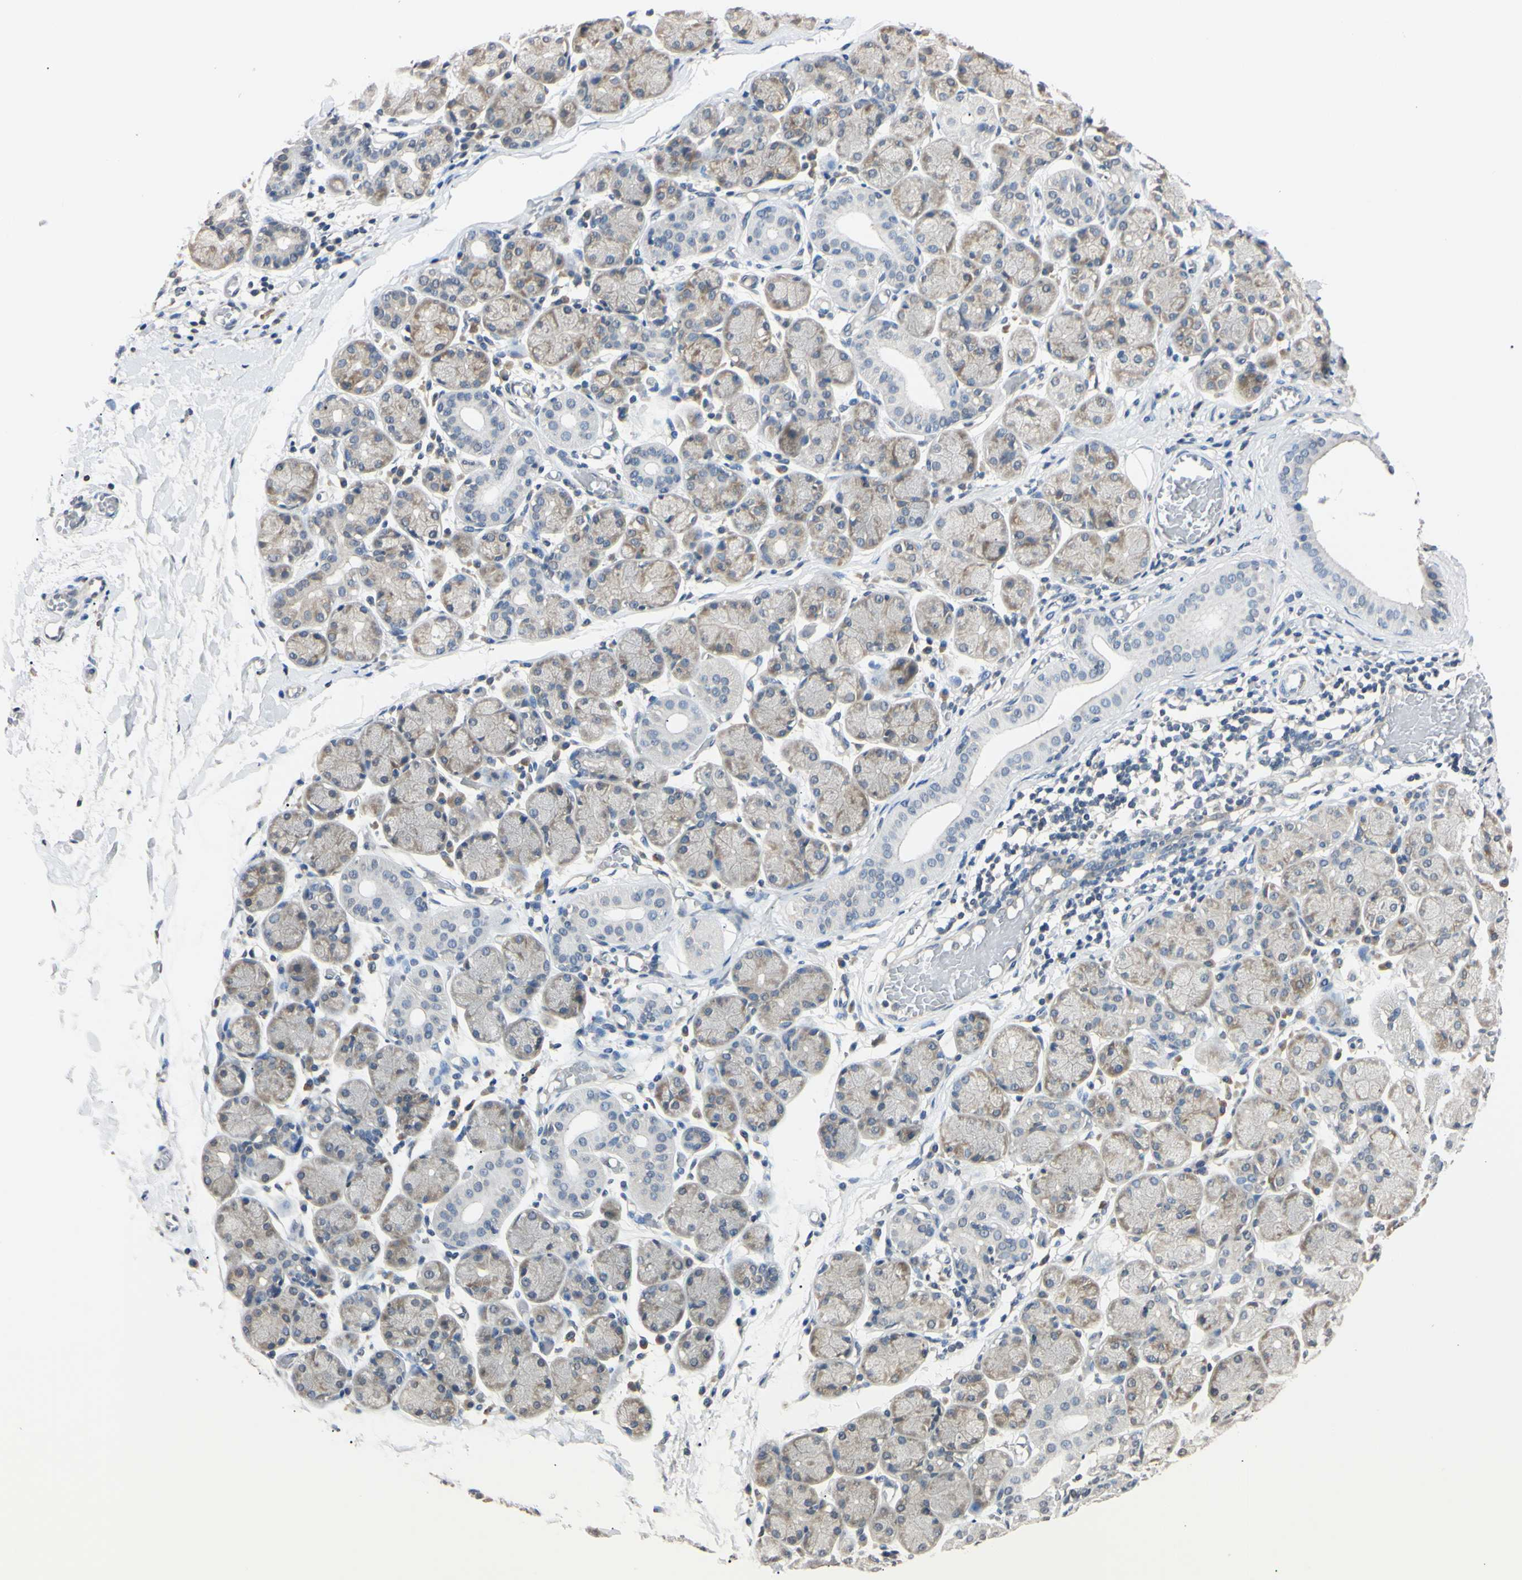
{"staining": {"intensity": "moderate", "quantity": "25%-75%", "location": "cytoplasmic/membranous"}, "tissue": "salivary gland", "cell_type": "Glandular cells", "image_type": "normal", "snomed": [{"axis": "morphology", "description": "Normal tissue, NOS"}, {"axis": "topography", "description": "Salivary gland"}], "caption": "A high-resolution photomicrograph shows immunohistochemistry (IHC) staining of benign salivary gland, which reveals moderate cytoplasmic/membranous staining in about 25%-75% of glandular cells.", "gene": "EPN1", "patient": {"sex": "female", "age": 24}}